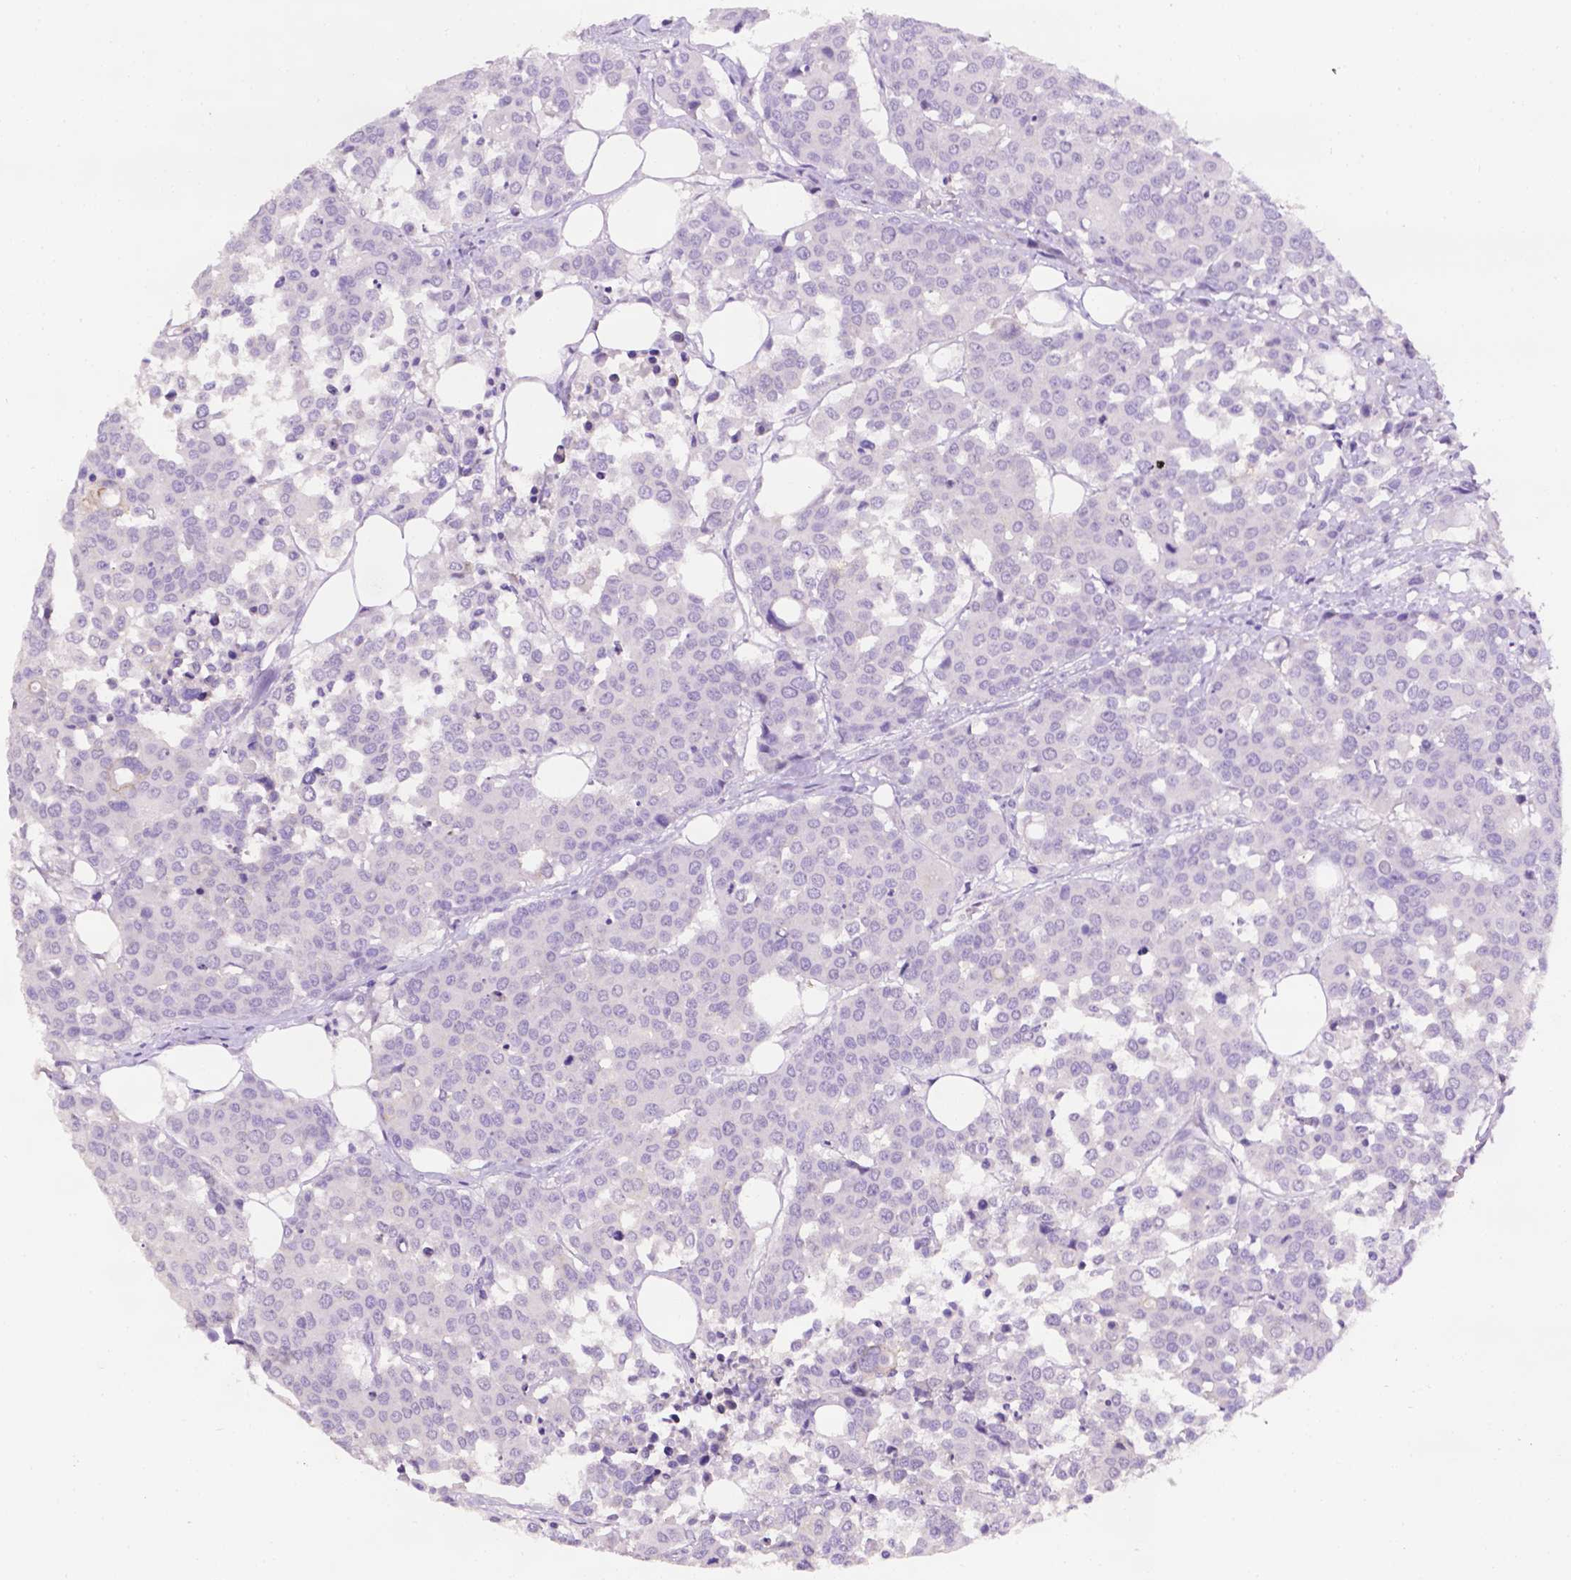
{"staining": {"intensity": "negative", "quantity": "none", "location": "none"}, "tissue": "carcinoid", "cell_type": "Tumor cells", "image_type": "cancer", "snomed": [{"axis": "morphology", "description": "Carcinoid, malignant, NOS"}, {"axis": "topography", "description": "Colon"}], "caption": "Immunohistochemistry (IHC) of human carcinoid displays no expression in tumor cells. (DAB IHC, high magnification).", "gene": "TACSTD2", "patient": {"sex": "male", "age": 81}}